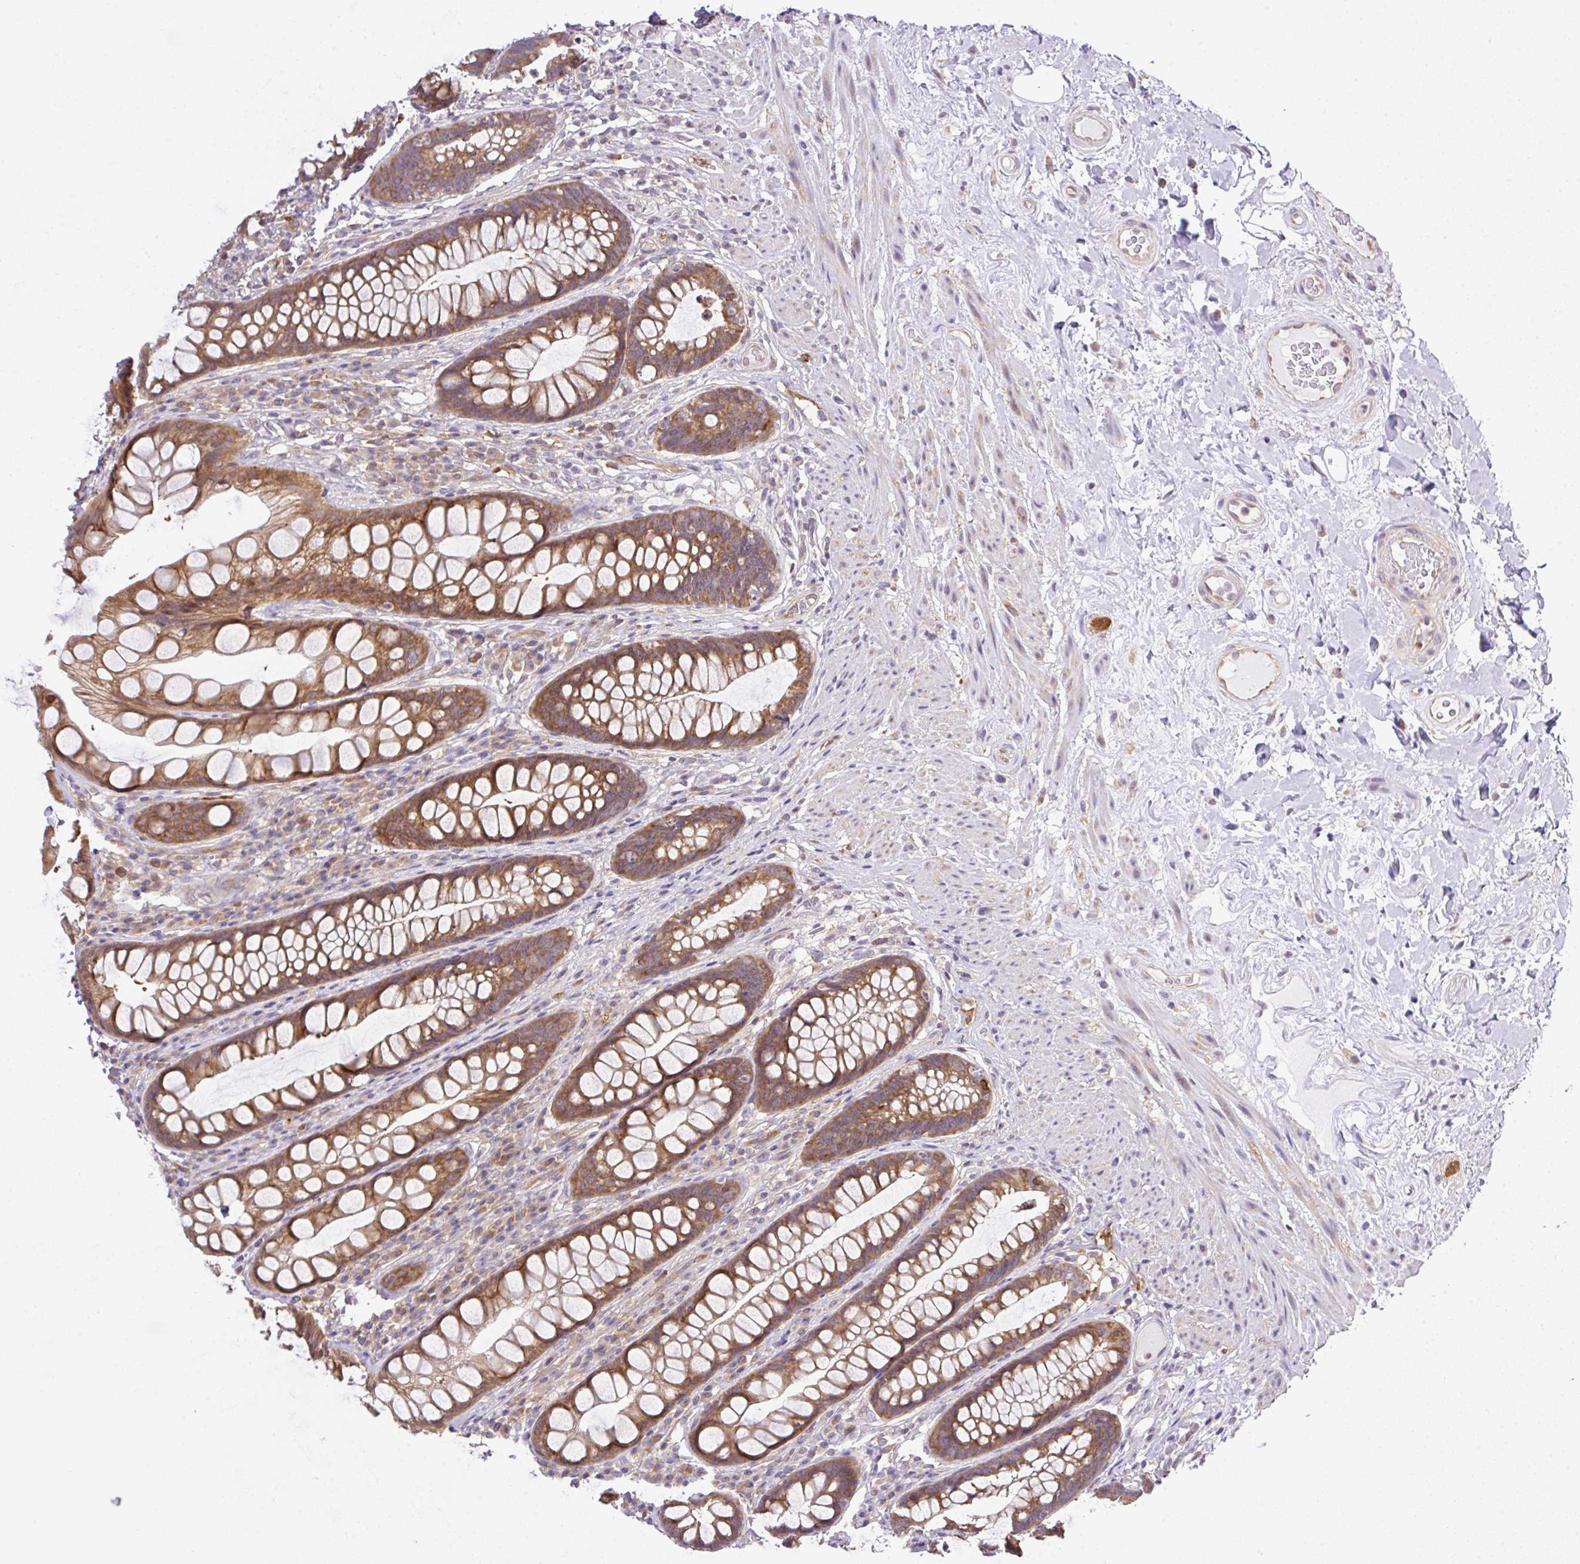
{"staining": {"intensity": "moderate", "quantity": ">75%", "location": "cytoplasmic/membranous"}, "tissue": "rectum", "cell_type": "Glandular cells", "image_type": "normal", "snomed": [{"axis": "morphology", "description": "Normal tissue, NOS"}, {"axis": "topography", "description": "Rectum"}], "caption": "Rectum was stained to show a protein in brown. There is medium levels of moderate cytoplasmic/membranous positivity in approximately >75% of glandular cells.", "gene": "CAMK2A", "patient": {"sex": "male", "age": 74}}